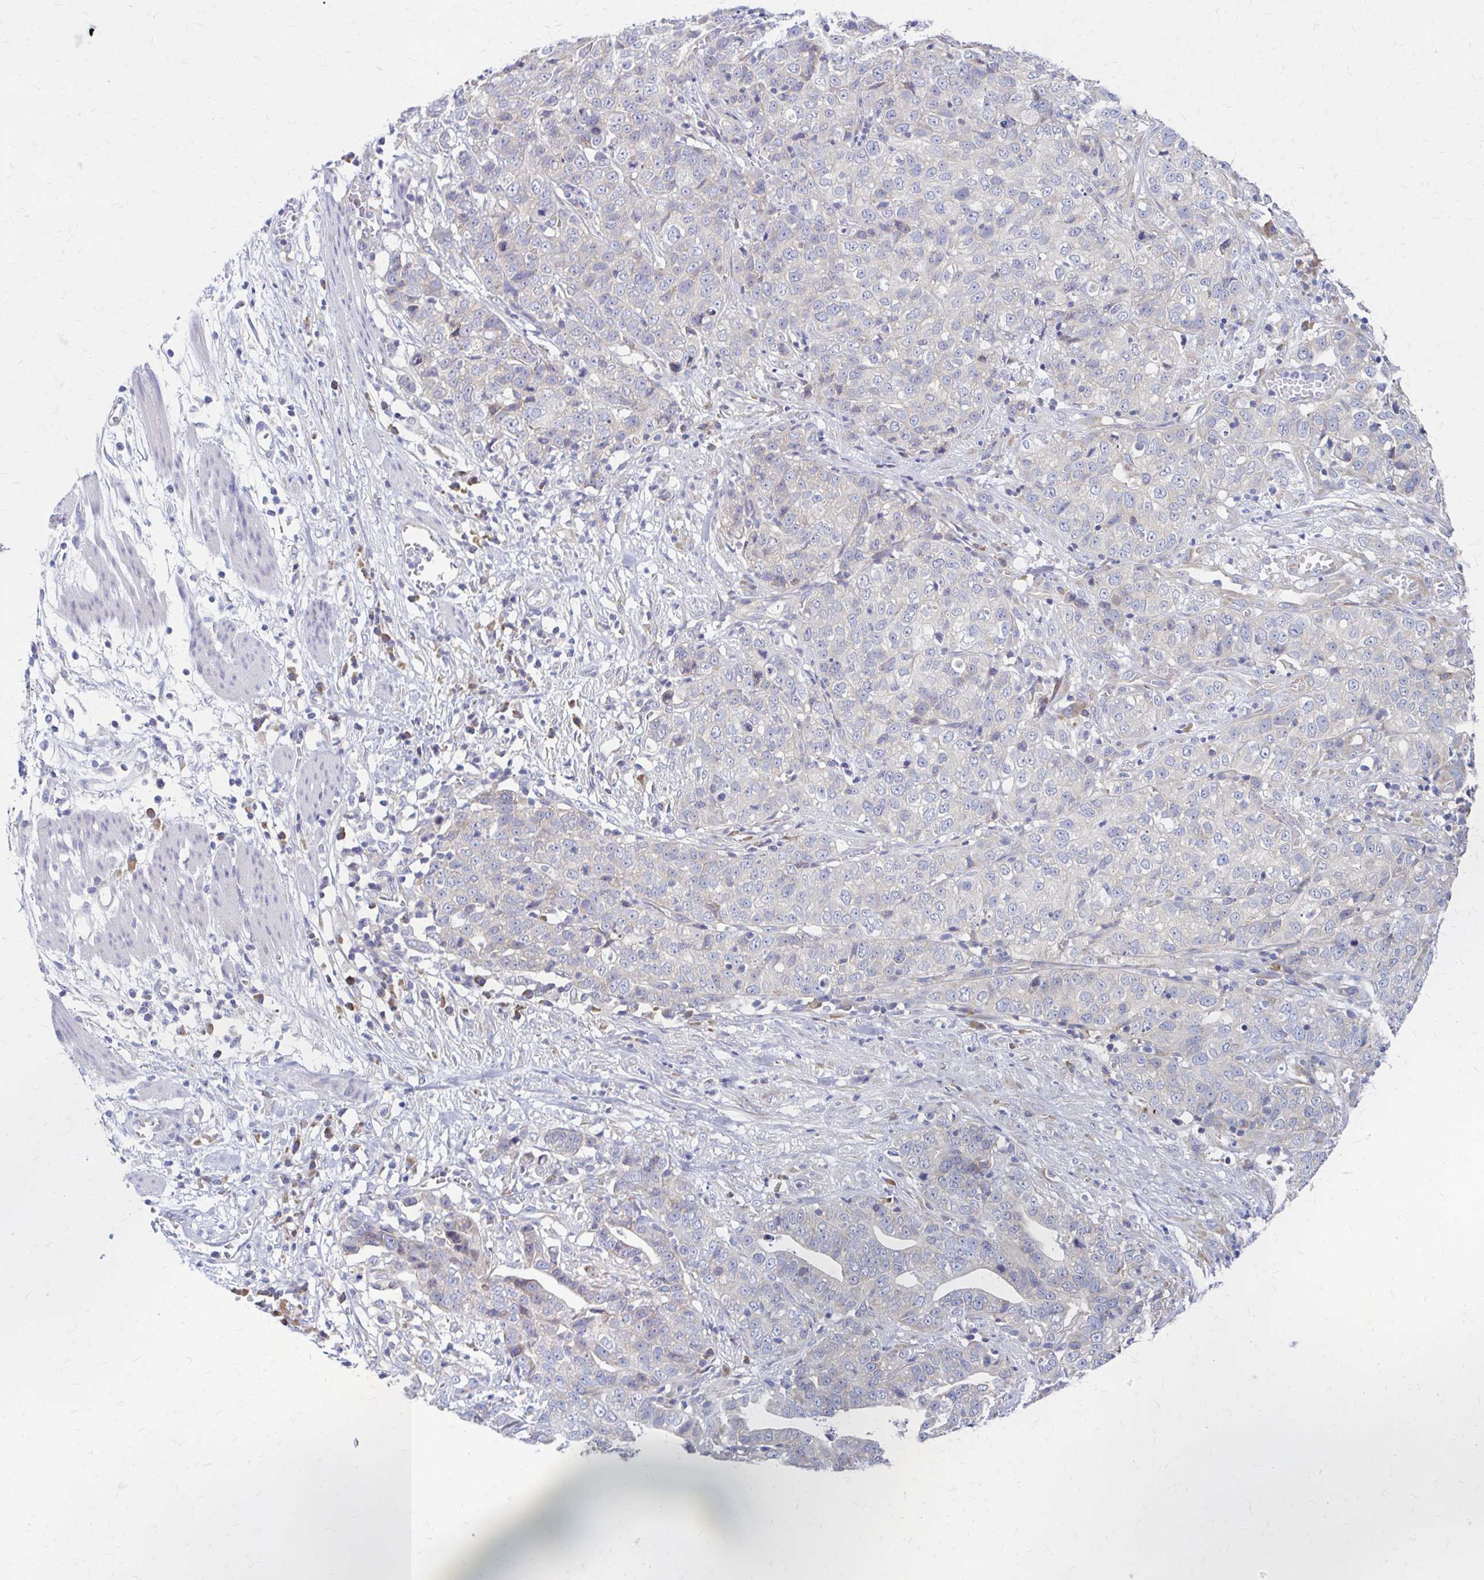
{"staining": {"intensity": "negative", "quantity": "none", "location": "none"}, "tissue": "stomach cancer", "cell_type": "Tumor cells", "image_type": "cancer", "snomed": [{"axis": "morphology", "description": "Adenocarcinoma, NOS"}, {"axis": "topography", "description": "Stomach, upper"}], "caption": "High magnification brightfield microscopy of stomach cancer stained with DAB (3,3'-diaminobenzidine) (brown) and counterstained with hematoxylin (blue): tumor cells show no significant expression.", "gene": "RPL27A", "patient": {"sex": "female", "age": 67}}